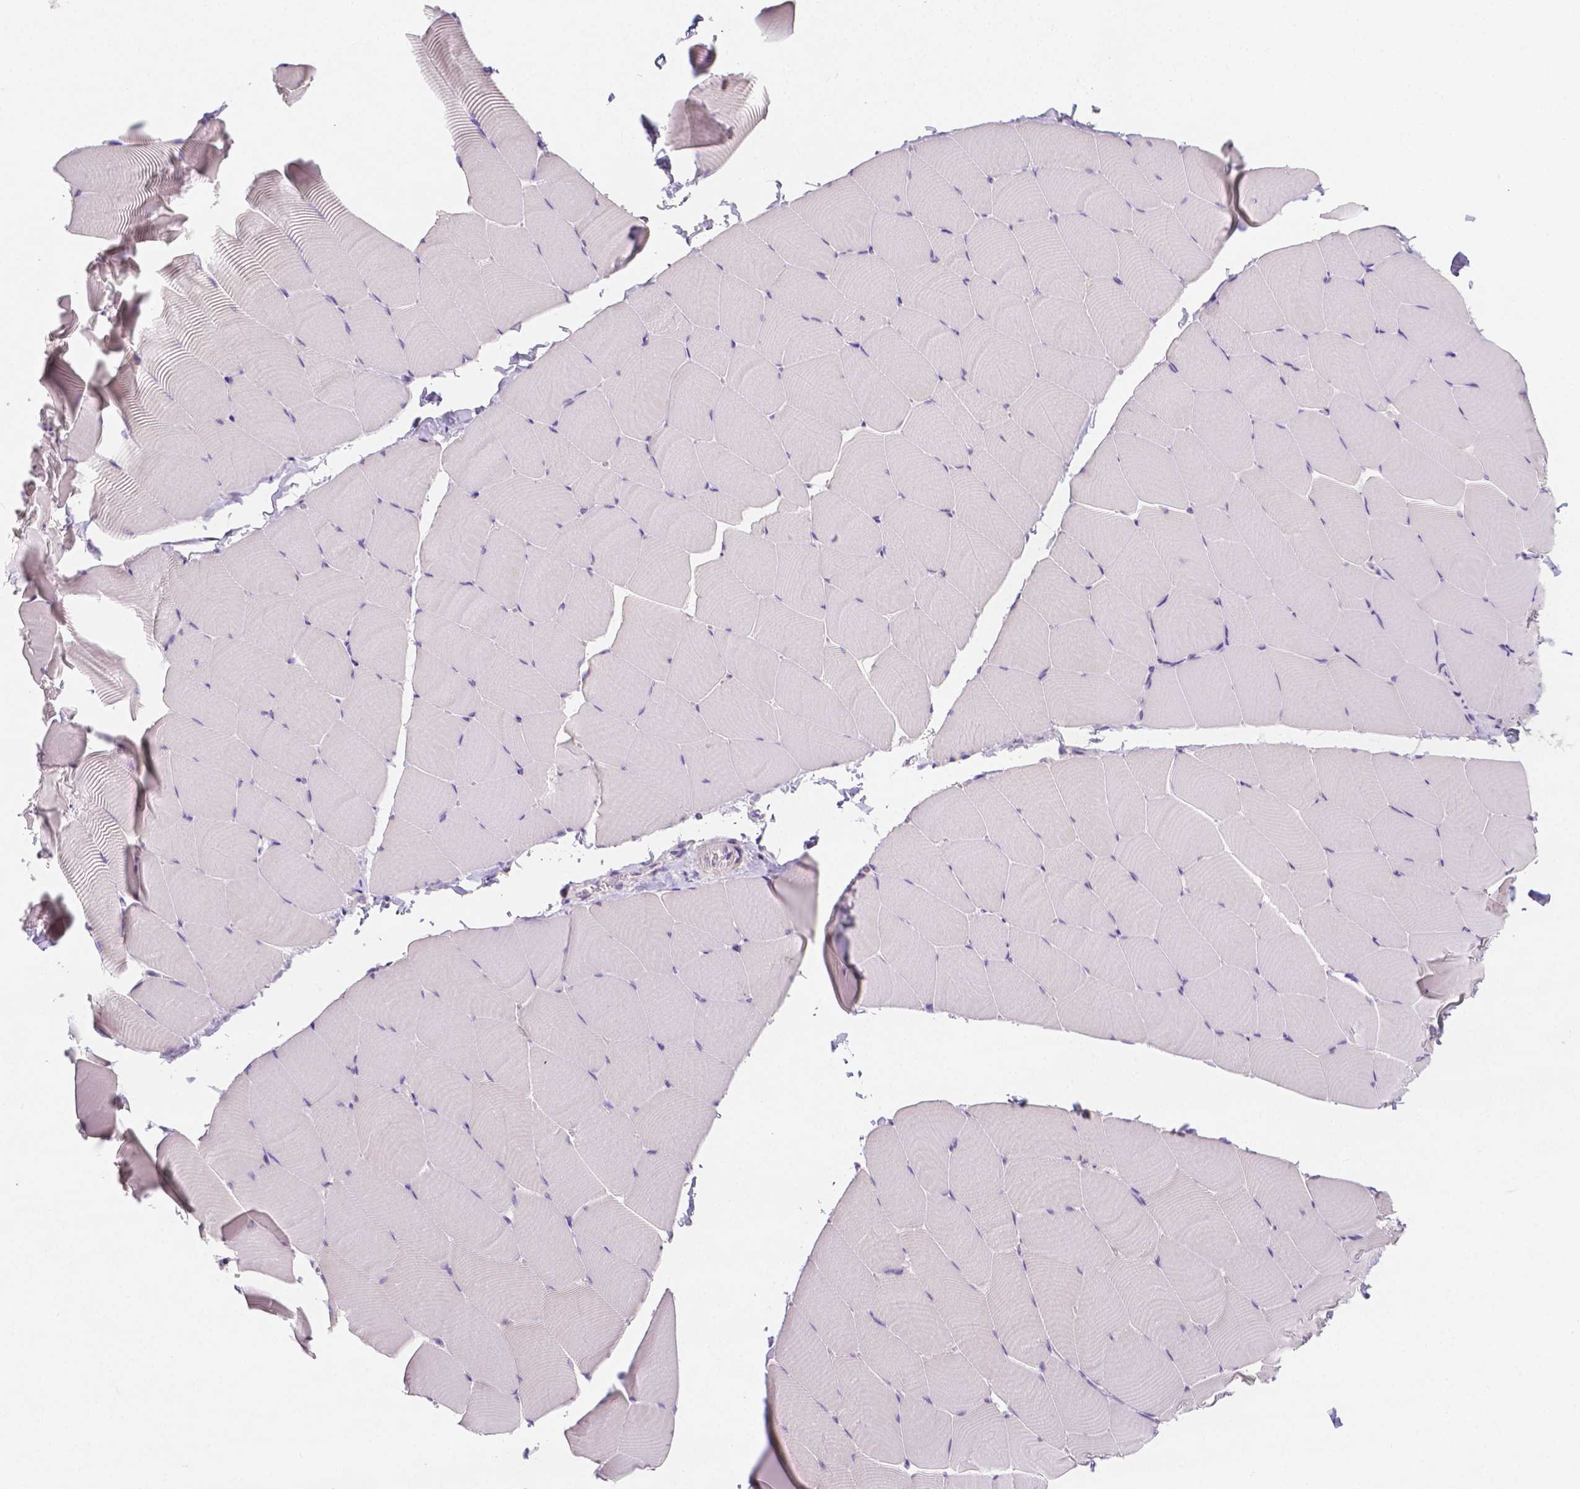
{"staining": {"intensity": "negative", "quantity": "none", "location": "none"}, "tissue": "skeletal muscle", "cell_type": "Myocytes", "image_type": "normal", "snomed": [{"axis": "morphology", "description": "Normal tissue, NOS"}, {"axis": "topography", "description": "Skeletal muscle"}], "caption": "This micrograph is of normal skeletal muscle stained with immunohistochemistry to label a protein in brown with the nuclei are counter-stained blue. There is no expression in myocytes.", "gene": "SGTB", "patient": {"sex": "male", "age": 25}}